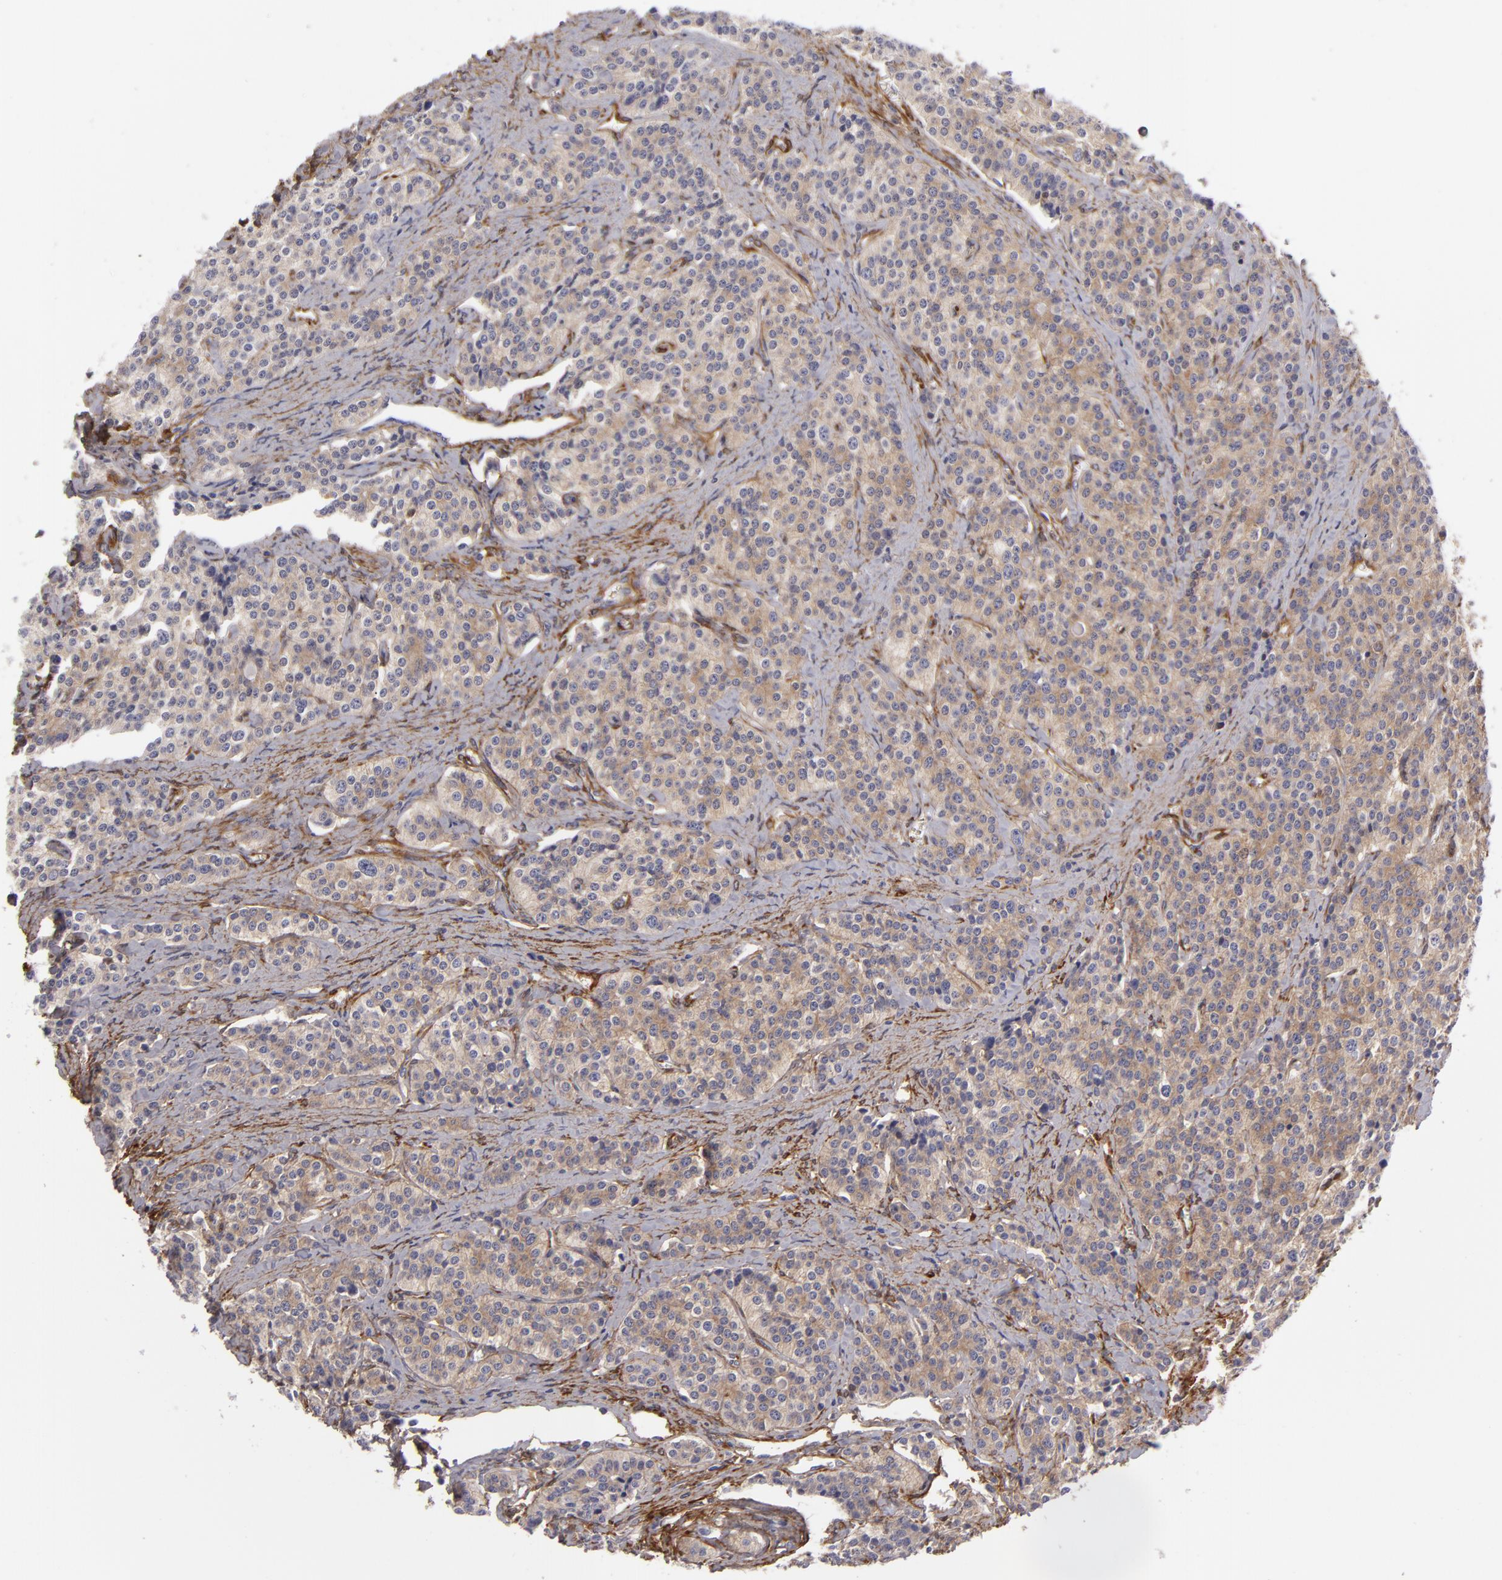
{"staining": {"intensity": "weak", "quantity": ">75%", "location": "cytoplasmic/membranous"}, "tissue": "carcinoid", "cell_type": "Tumor cells", "image_type": "cancer", "snomed": [{"axis": "morphology", "description": "Carcinoid, malignant, NOS"}, {"axis": "topography", "description": "Small intestine"}], "caption": "This histopathology image demonstrates carcinoid stained with IHC to label a protein in brown. The cytoplasmic/membranous of tumor cells show weak positivity for the protein. Nuclei are counter-stained blue.", "gene": "VCL", "patient": {"sex": "male", "age": 63}}